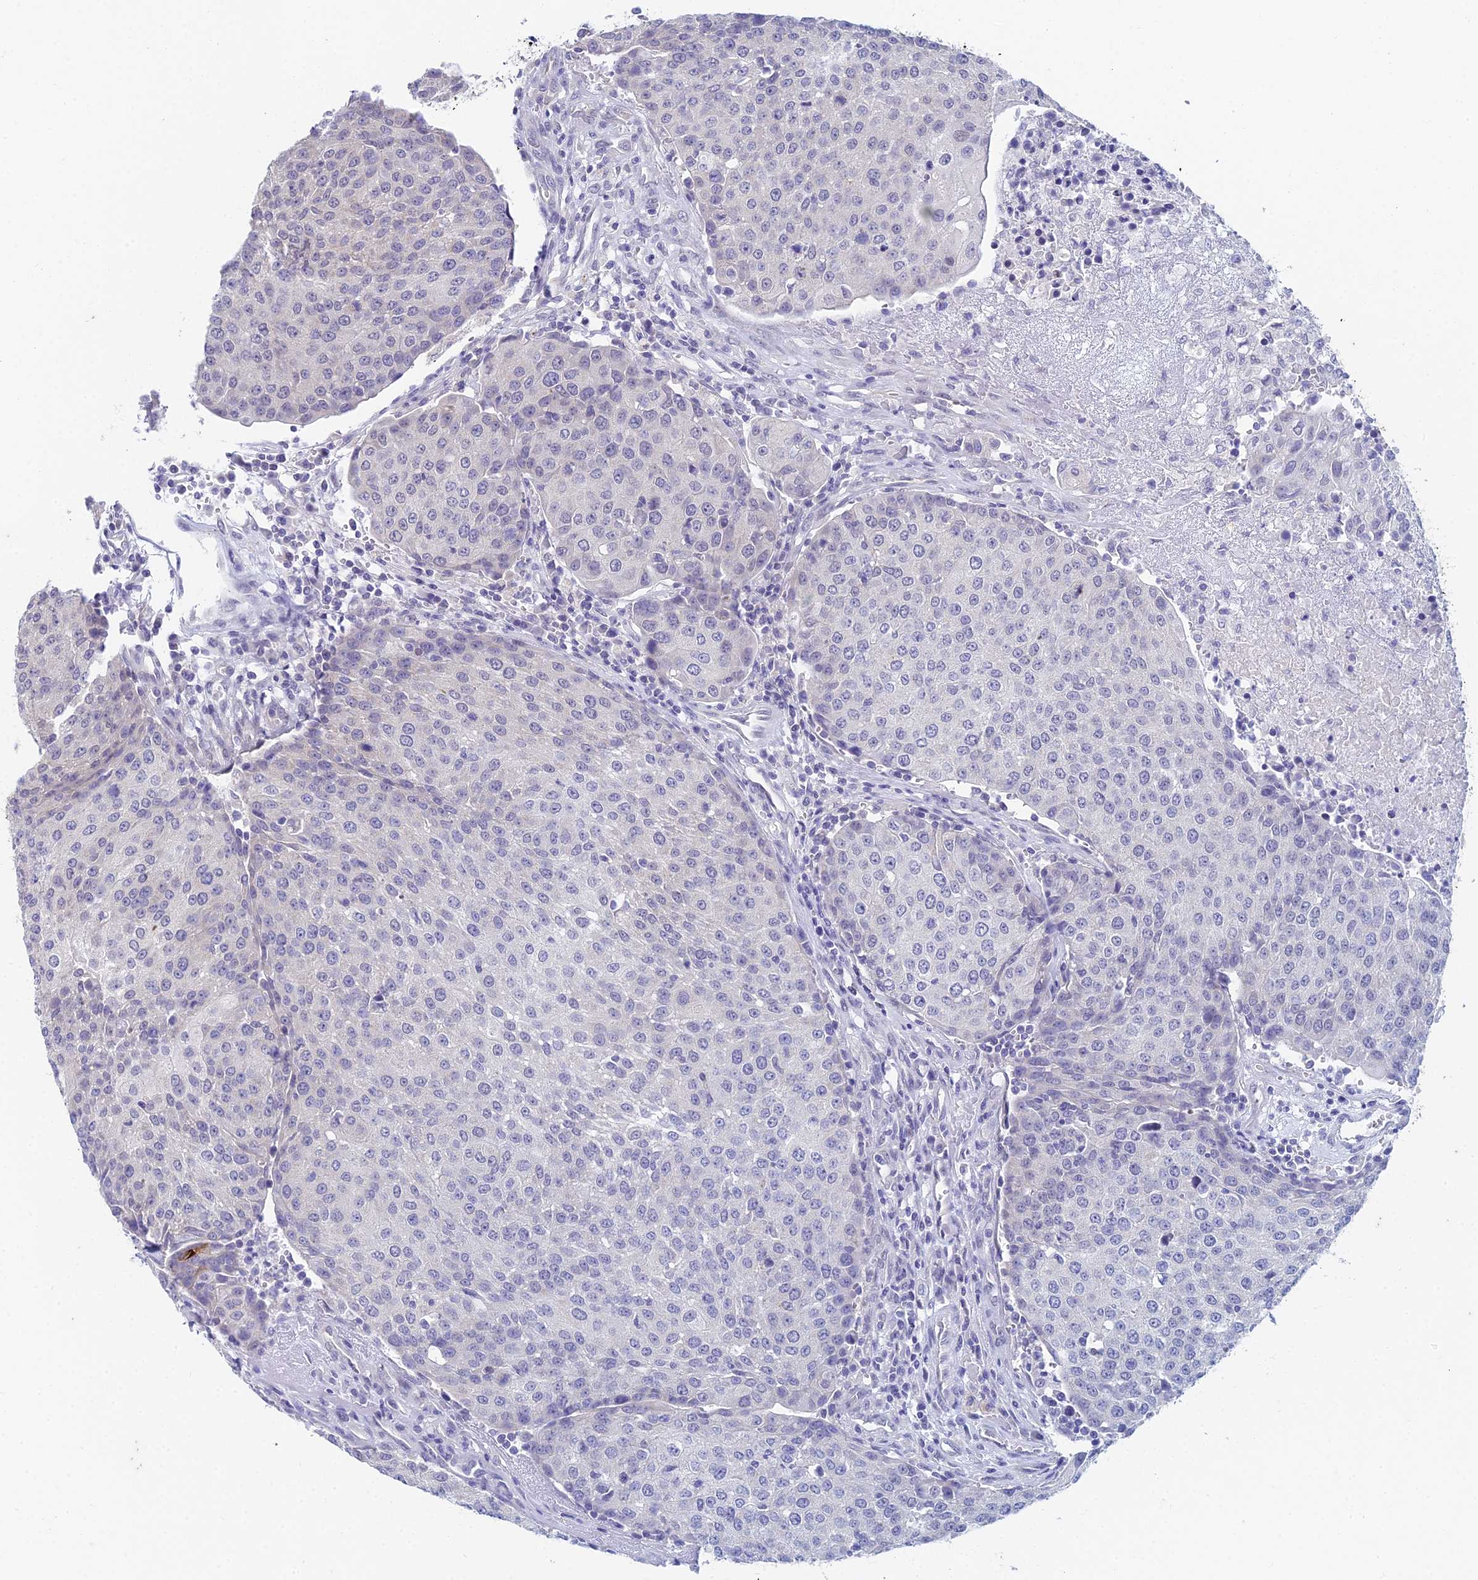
{"staining": {"intensity": "negative", "quantity": "none", "location": "none"}, "tissue": "urothelial cancer", "cell_type": "Tumor cells", "image_type": "cancer", "snomed": [{"axis": "morphology", "description": "Urothelial carcinoma, High grade"}, {"axis": "topography", "description": "Urinary bladder"}], "caption": "This histopathology image is of urothelial cancer stained with immunohistochemistry to label a protein in brown with the nuclei are counter-stained blue. There is no positivity in tumor cells. (Stains: DAB (3,3'-diaminobenzidine) immunohistochemistry with hematoxylin counter stain, Microscopy: brightfield microscopy at high magnification).", "gene": "EEF2KMT", "patient": {"sex": "female", "age": 85}}